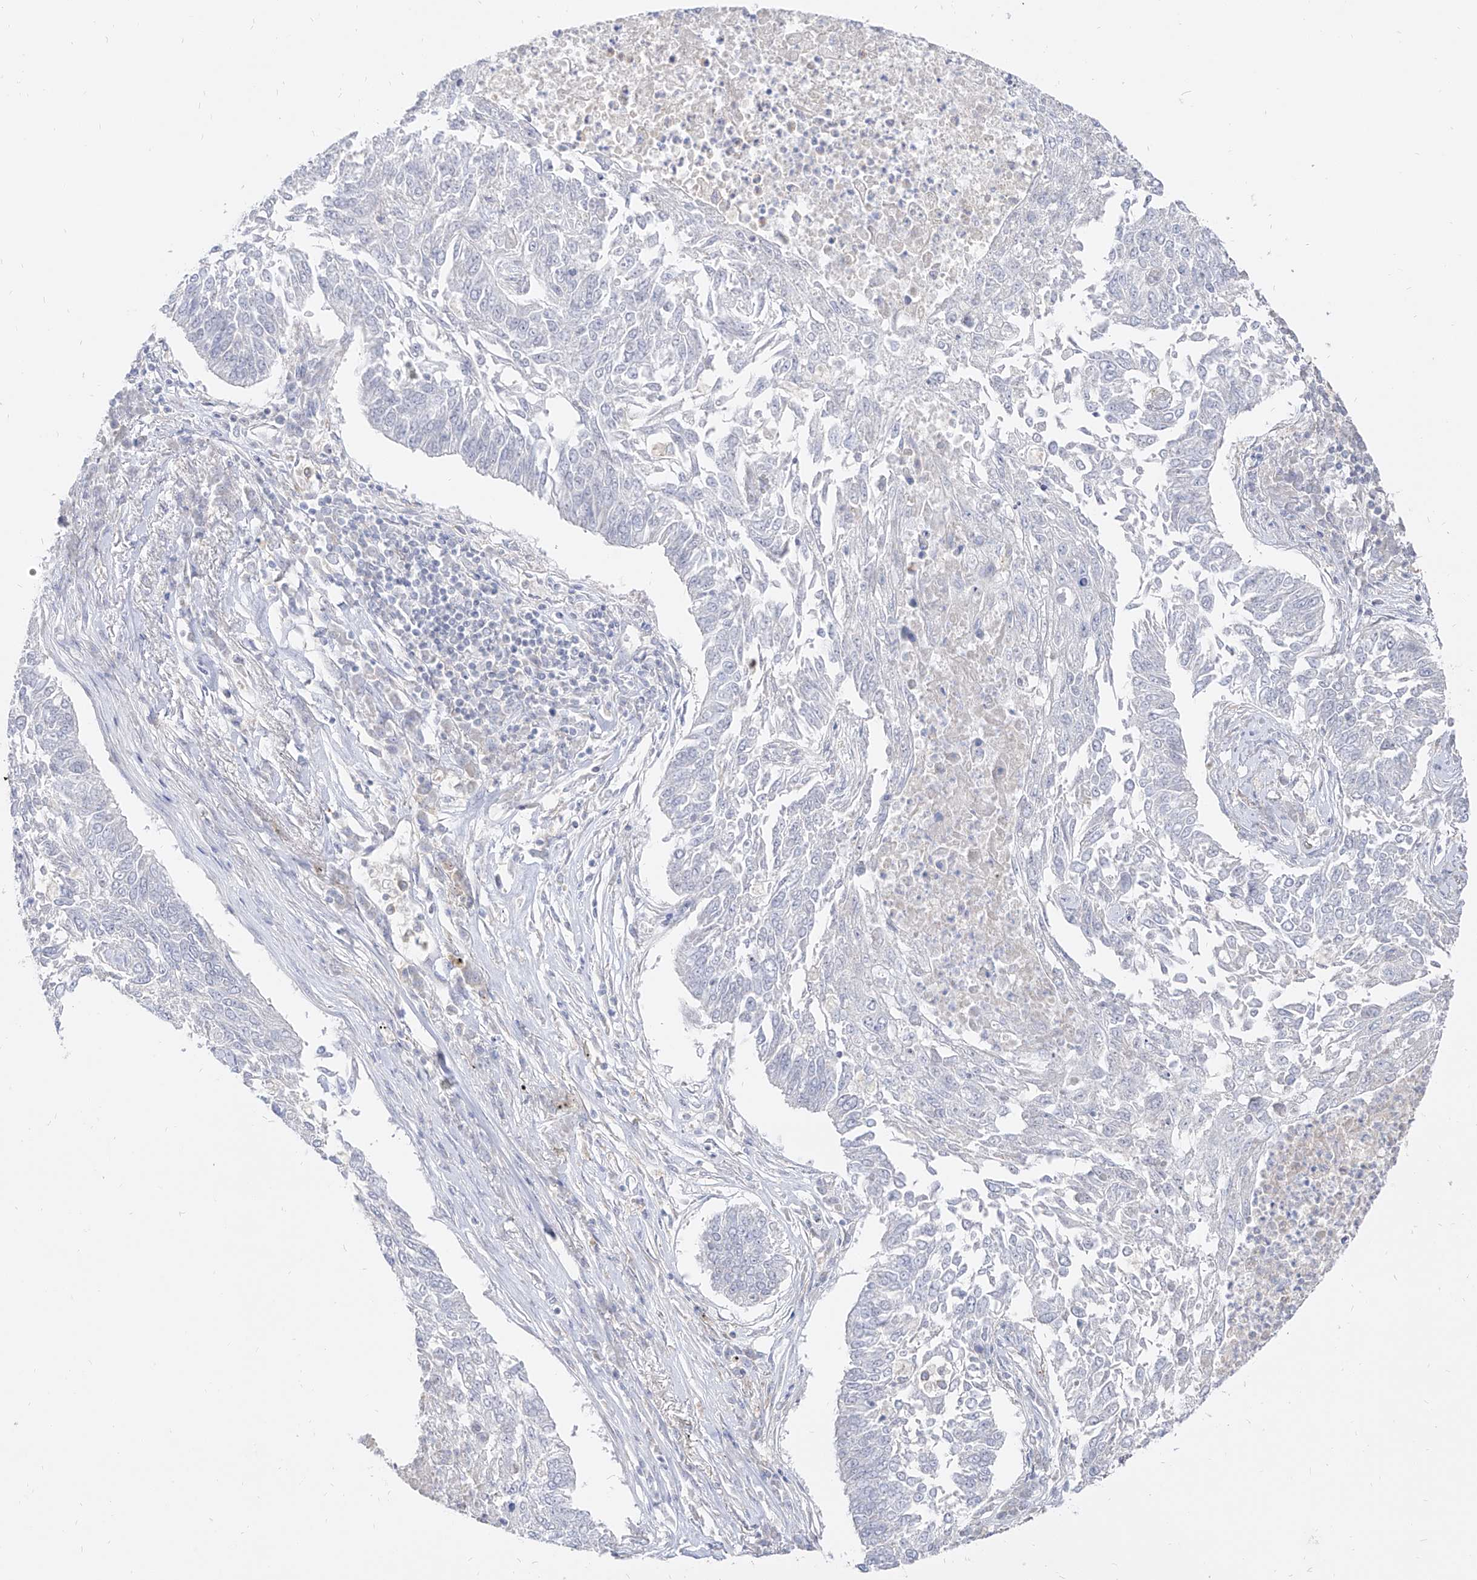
{"staining": {"intensity": "negative", "quantity": "none", "location": "none"}, "tissue": "lung cancer", "cell_type": "Tumor cells", "image_type": "cancer", "snomed": [{"axis": "morphology", "description": "Normal tissue, NOS"}, {"axis": "morphology", "description": "Squamous cell carcinoma, NOS"}, {"axis": "topography", "description": "Cartilage tissue"}, {"axis": "topography", "description": "Bronchus"}, {"axis": "topography", "description": "Lung"}], "caption": "The histopathology image demonstrates no staining of tumor cells in lung squamous cell carcinoma.", "gene": "RBFOX3", "patient": {"sex": "female", "age": 49}}